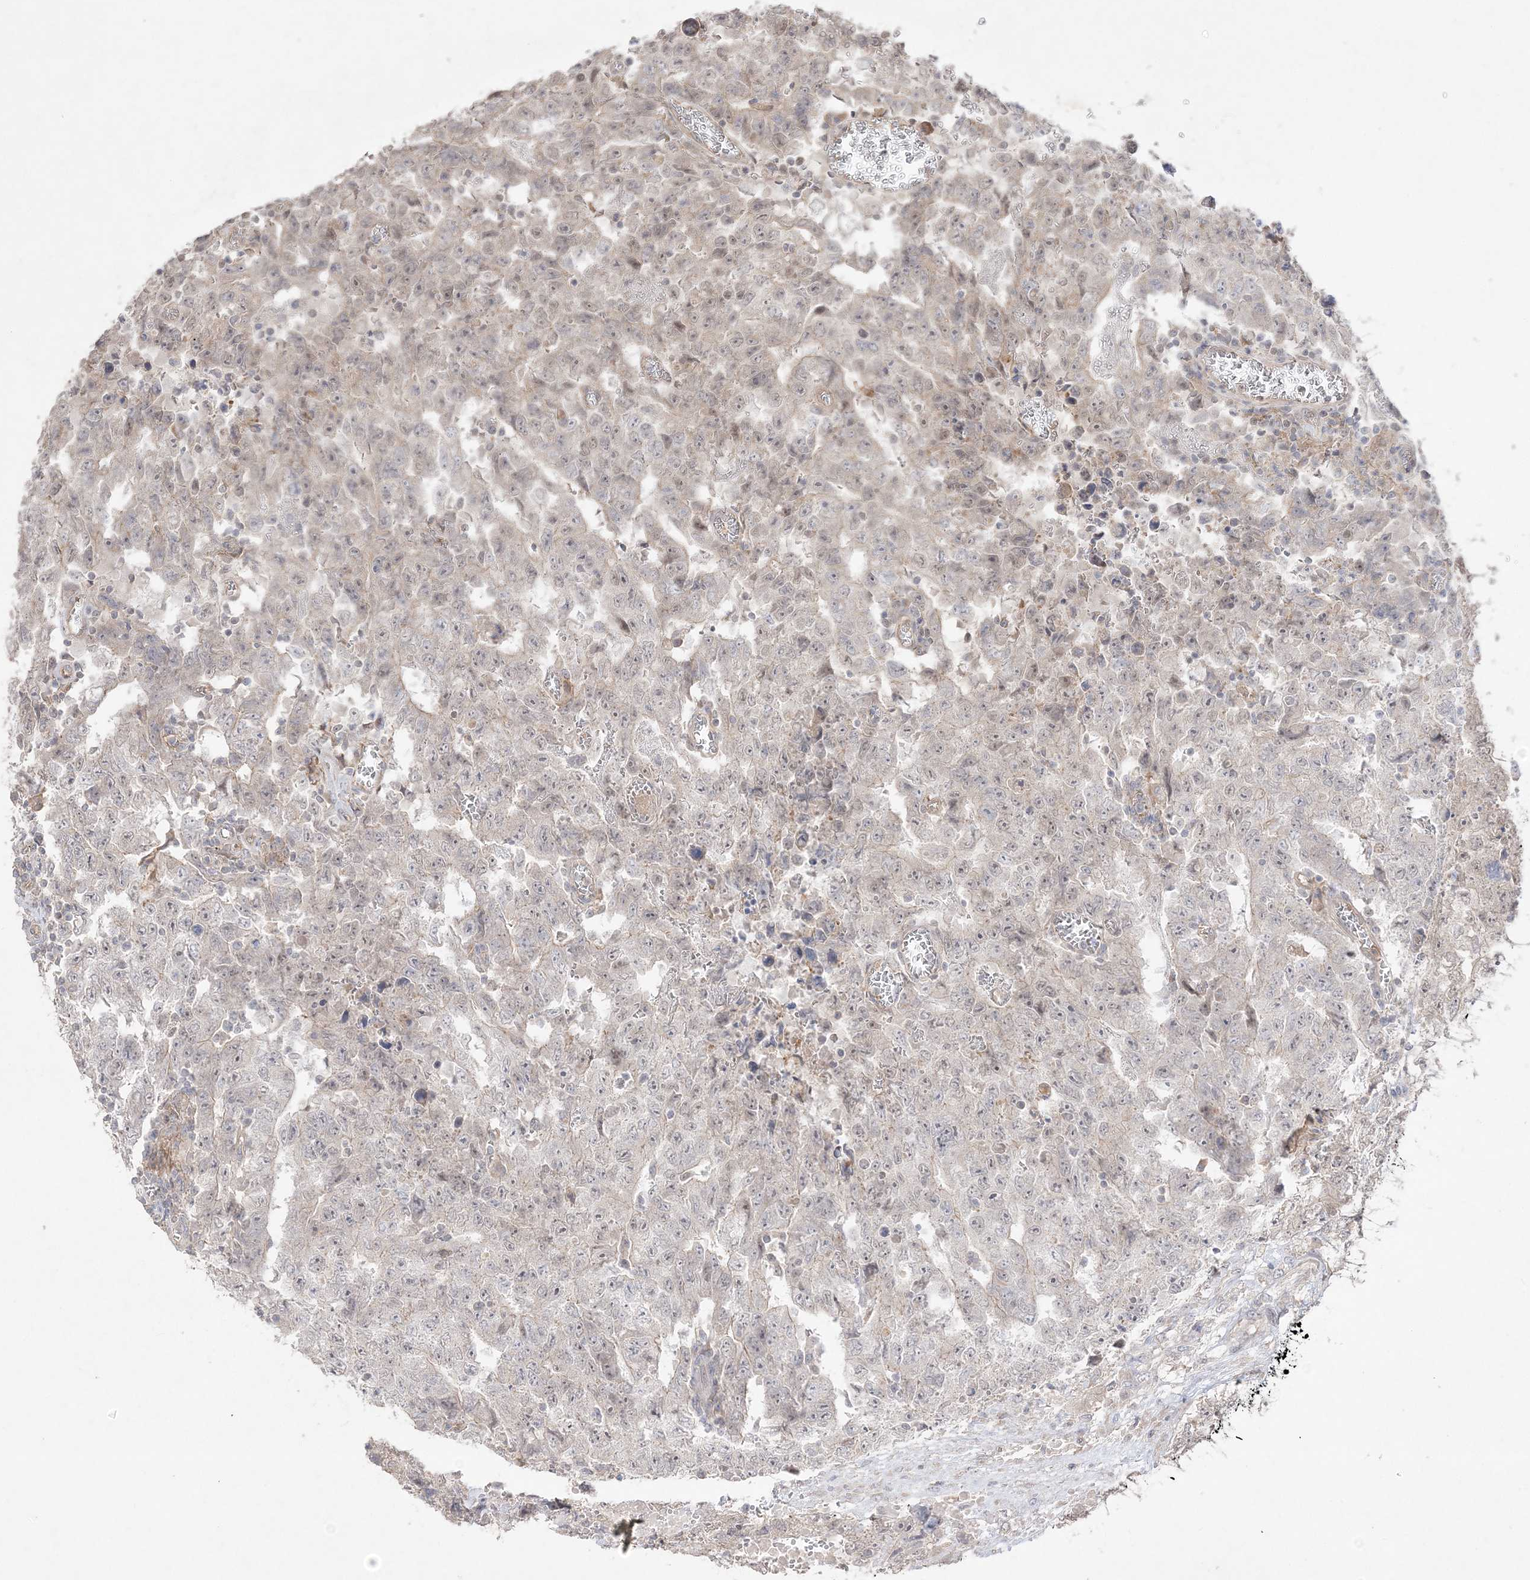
{"staining": {"intensity": "negative", "quantity": "none", "location": "none"}, "tissue": "testis cancer", "cell_type": "Tumor cells", "image_type": "cancer", "snomed": [{"axis": "morphology", "description": "Carcinoma, Embryonal, NOS"}, {"axis": "topography", "description": "Testis"}], "caption": "High power microscopy photomicrograph of an immunohistochemistry micrograph of testis embryonal carcinoma, revealing no significant expression in tumor cells.", "gene": "SH3BP4", "patient": {"sex": "male", "age": 26}}